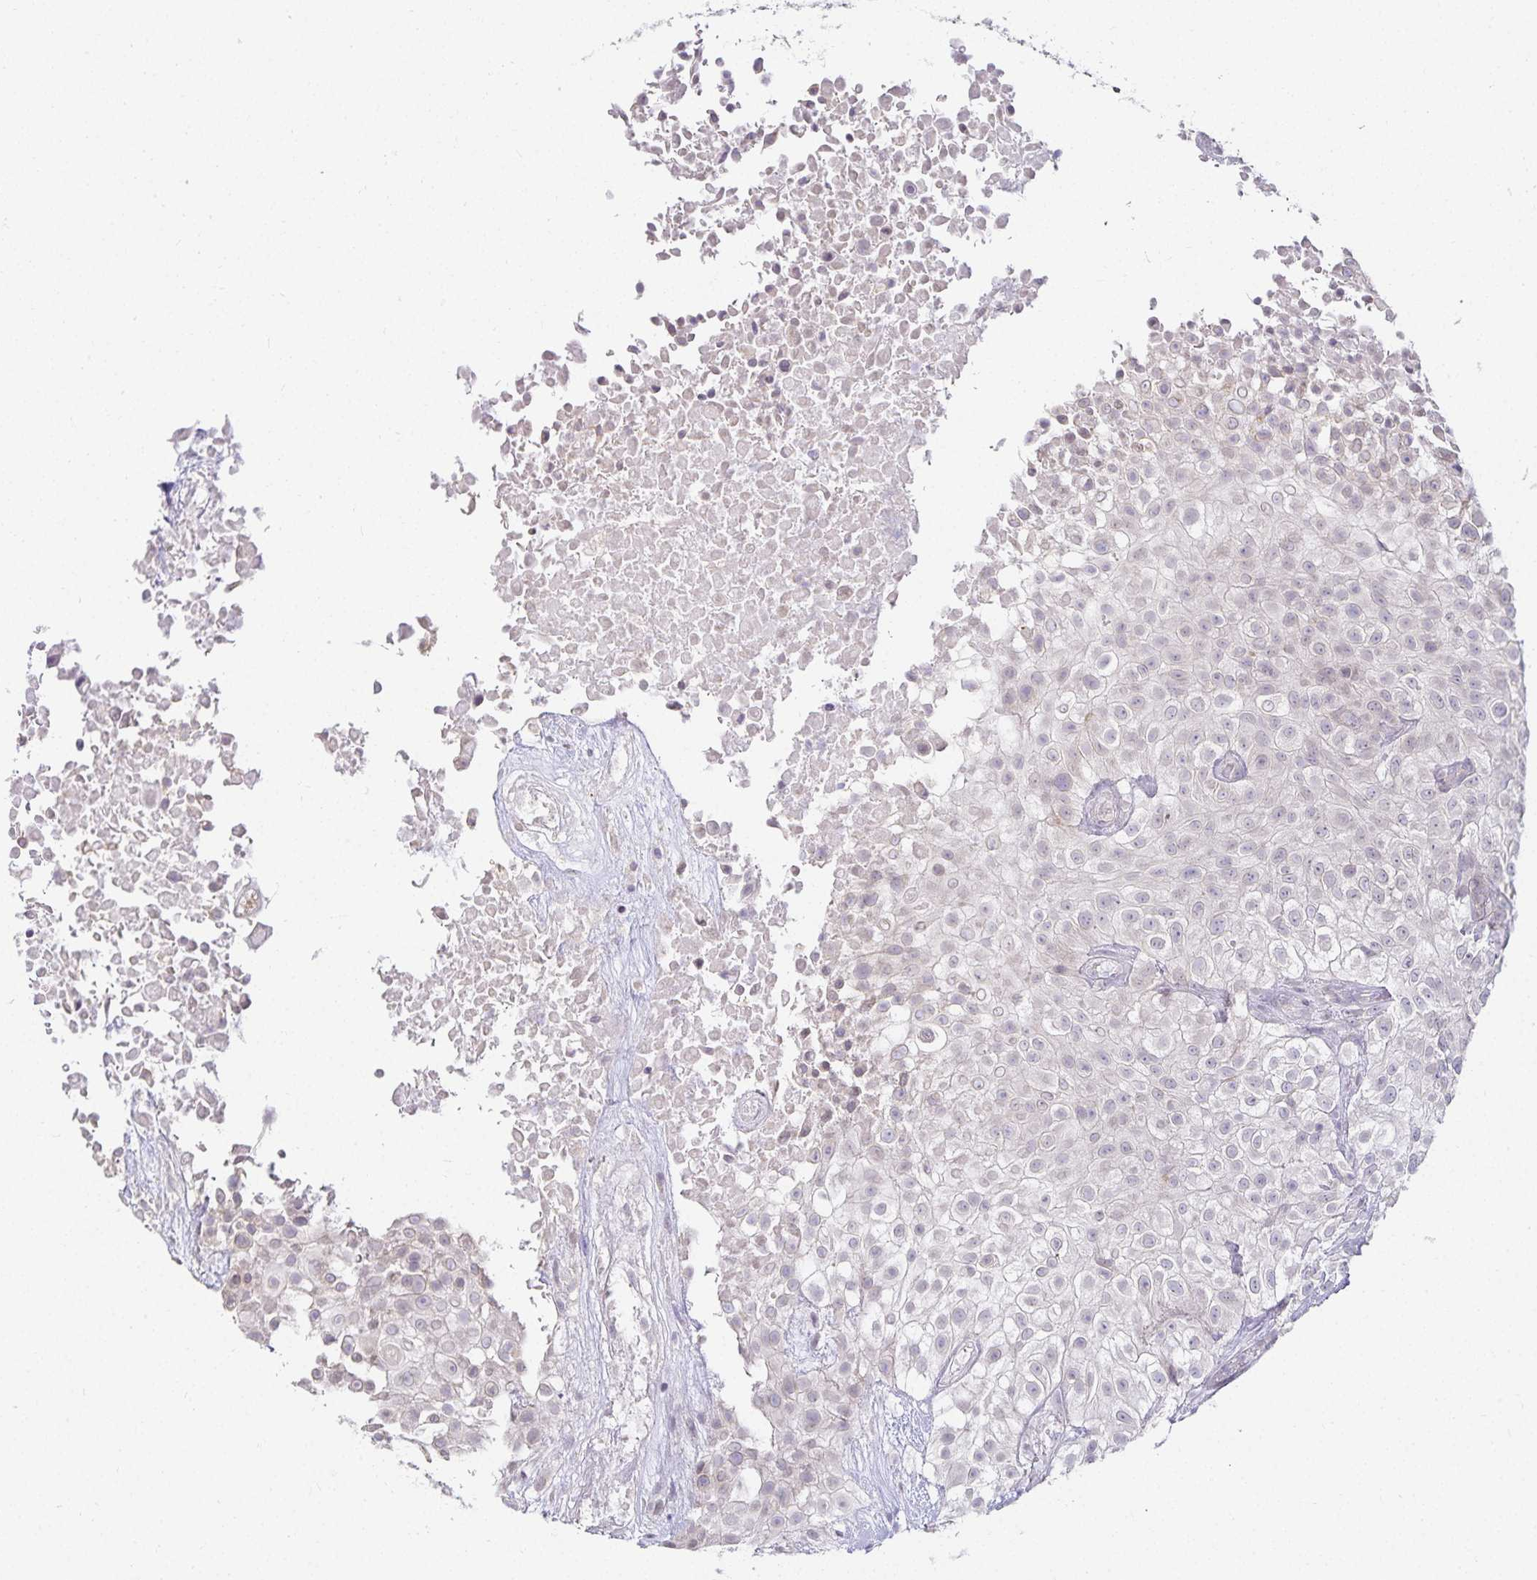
{"staining": {"intensity": "weak", "quantity": "<25%", "location": "nuclear"}, "tissue": "urothelial cancer", "cell_type": "Tumor cells", "image_type": "cancer", "snomed": [{"axis": "morphology", "description": "Urothelial carcinoma, High grade"}, {"axis": "topography", "description": "Urinary bladder"}], "caption": "This is an IHC micrograph of urothelial carcinoma (high-grade). There is no positivity in tumor cells.", "gene": "GP2", "patient": {"sex": "male", "age": 56}}